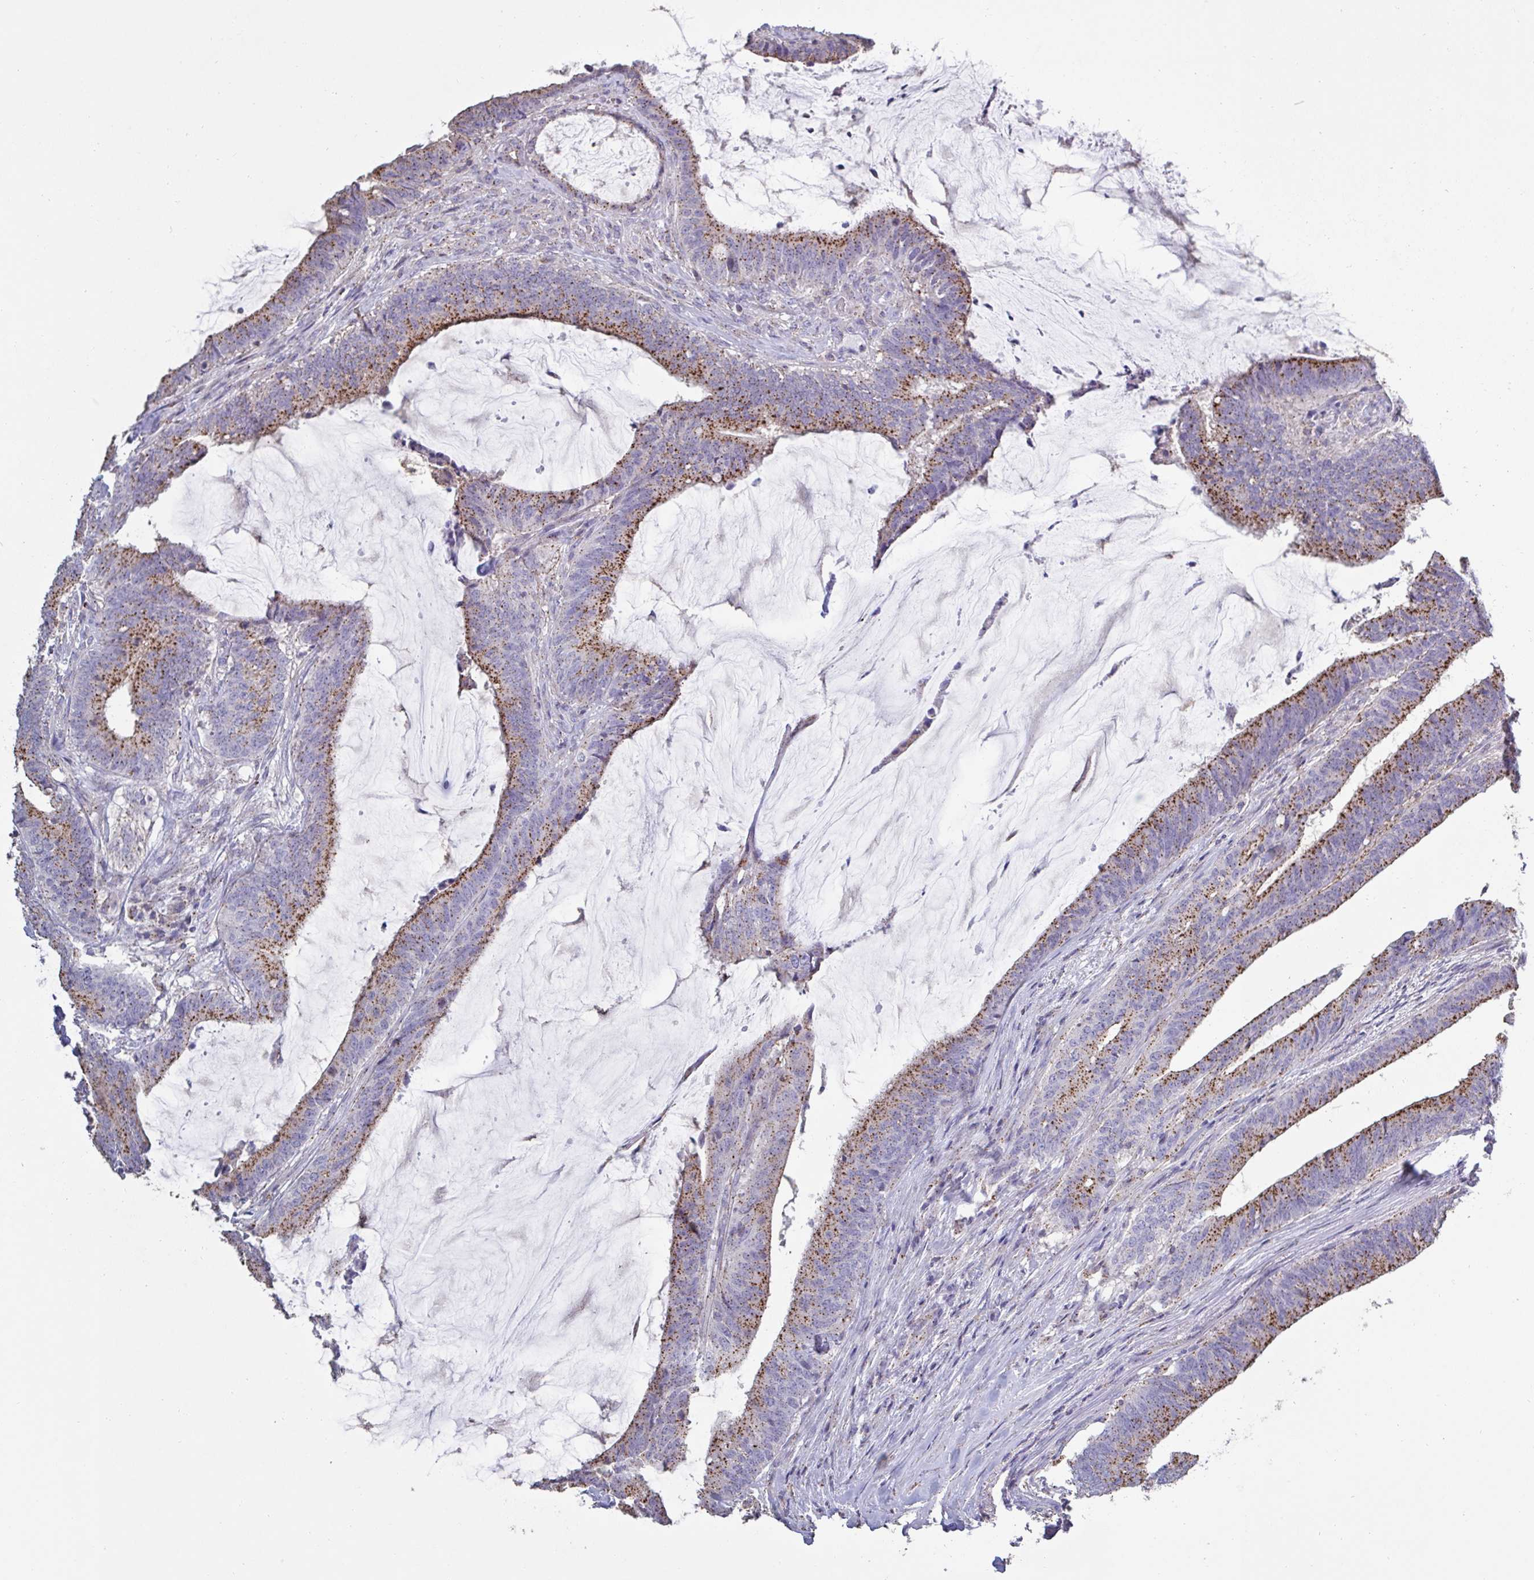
{"staining": {"intensity": "strong", "quantity": ">75%", "location": "cytoplasmic/membranous"}, "tissue": "colorectal cancer", "cell_type": "Tumor cells", "image_type": "cancer", "snomed": [{"axis": "morphology", "description": "Adenocarcinoma, NOS"}, {"axis": "topography", "description": "Colon"}], "caption": "The immunohistochemical stain highlights strong cytoplasmic/membranous staining in tumor cells of colorectal adenocarcinoma tissue.", "gene": "CHMP5", "patient": {"sex": "female", "age": 43}}